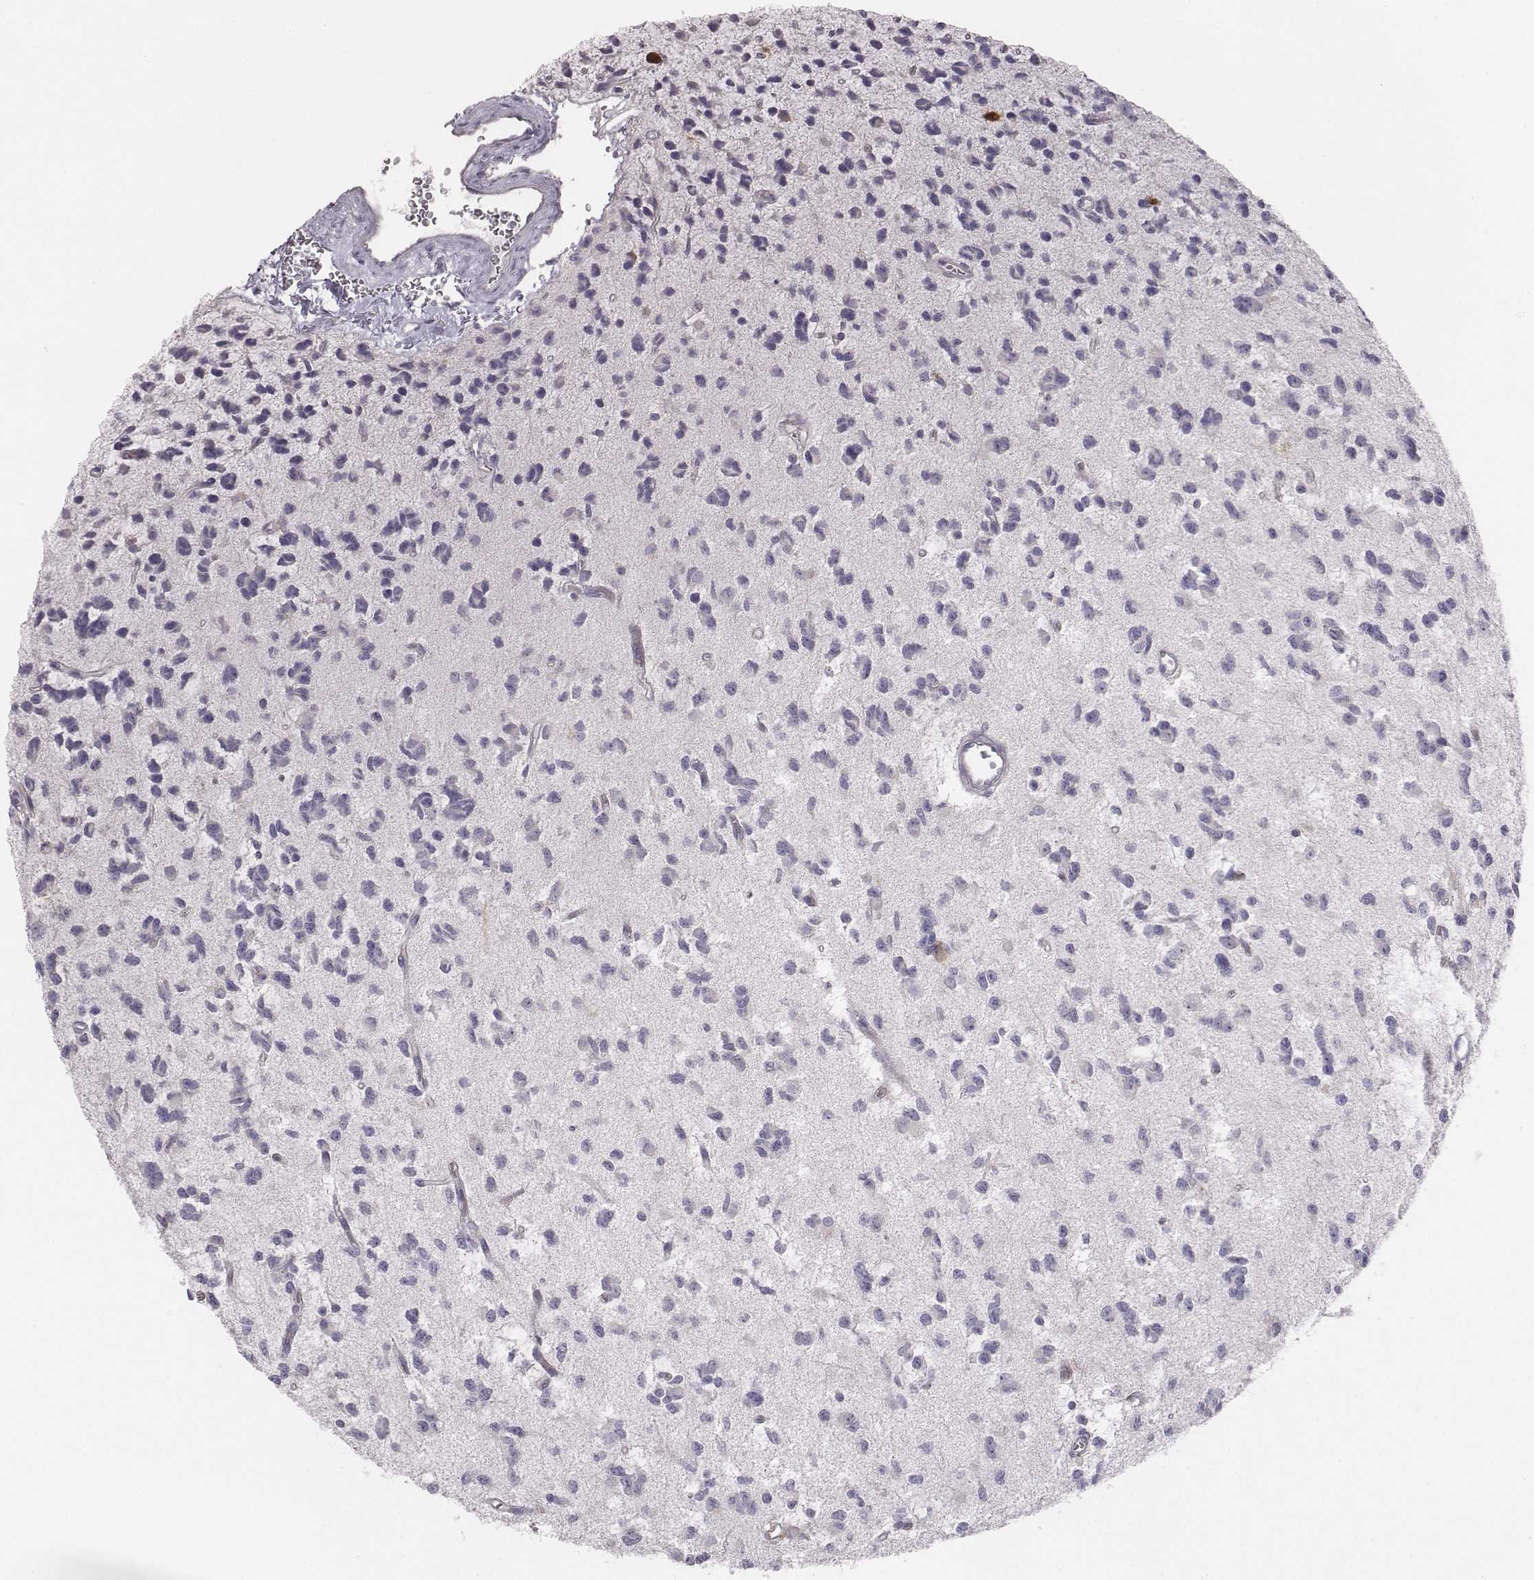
{"staining": {"intensity": "negative", "quantity": "none", "location": "none"}, "tissue": "glioma", "cell_type": "Tumor cells", "image_type": "cancer", "snomed": [{"axis": "morphology", "description": "Glioma, malignant, Low grade"}, {"axis": "topography", "description": "Brain"}], "caption": "This micrograph is of glioma stained with immunohistochemistry (IHC) to label a protein in brown with the nuclei are counter-stained blue. There is no expression in tumor cells.", "gene": "PBK", "patient": {"sex": "female", "age": 45}}